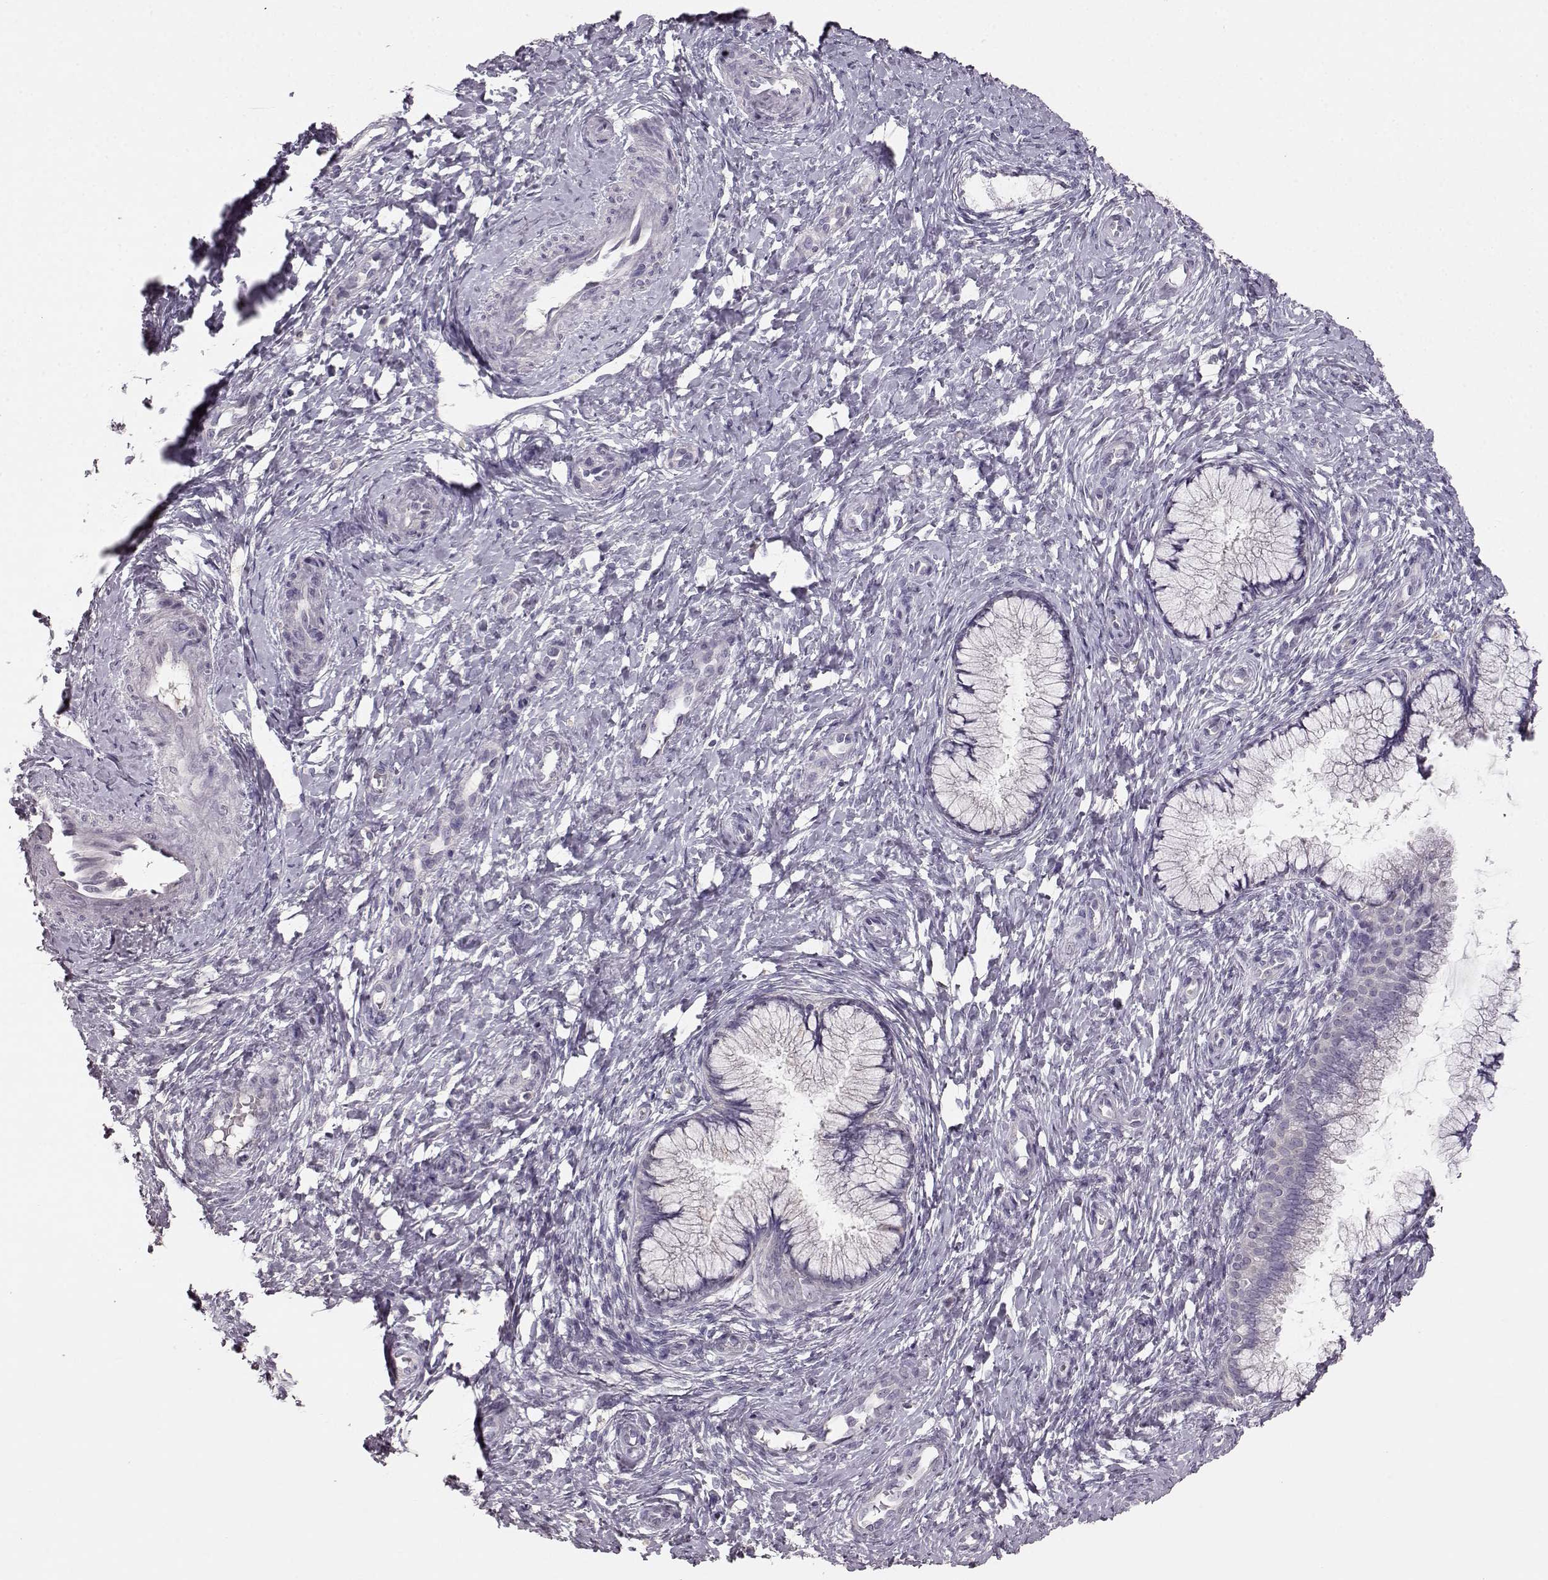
{"staining": {"intensity": "negative", "quantity": "none", "location": "none"}, "tissue": "cervix", "cell_type": "Glandular cells", "image_type": "normal", "snomed": [{"axis": "morphology", "description": "Normal tissue, NOS"}, {"axis": "topography", "description": "Cervix"}], "caption": "Glandular cells are negative for brown protein staining in benign cervix.", "gene": "BFSP2", "patient": {"sex": "female", "age": 37}}